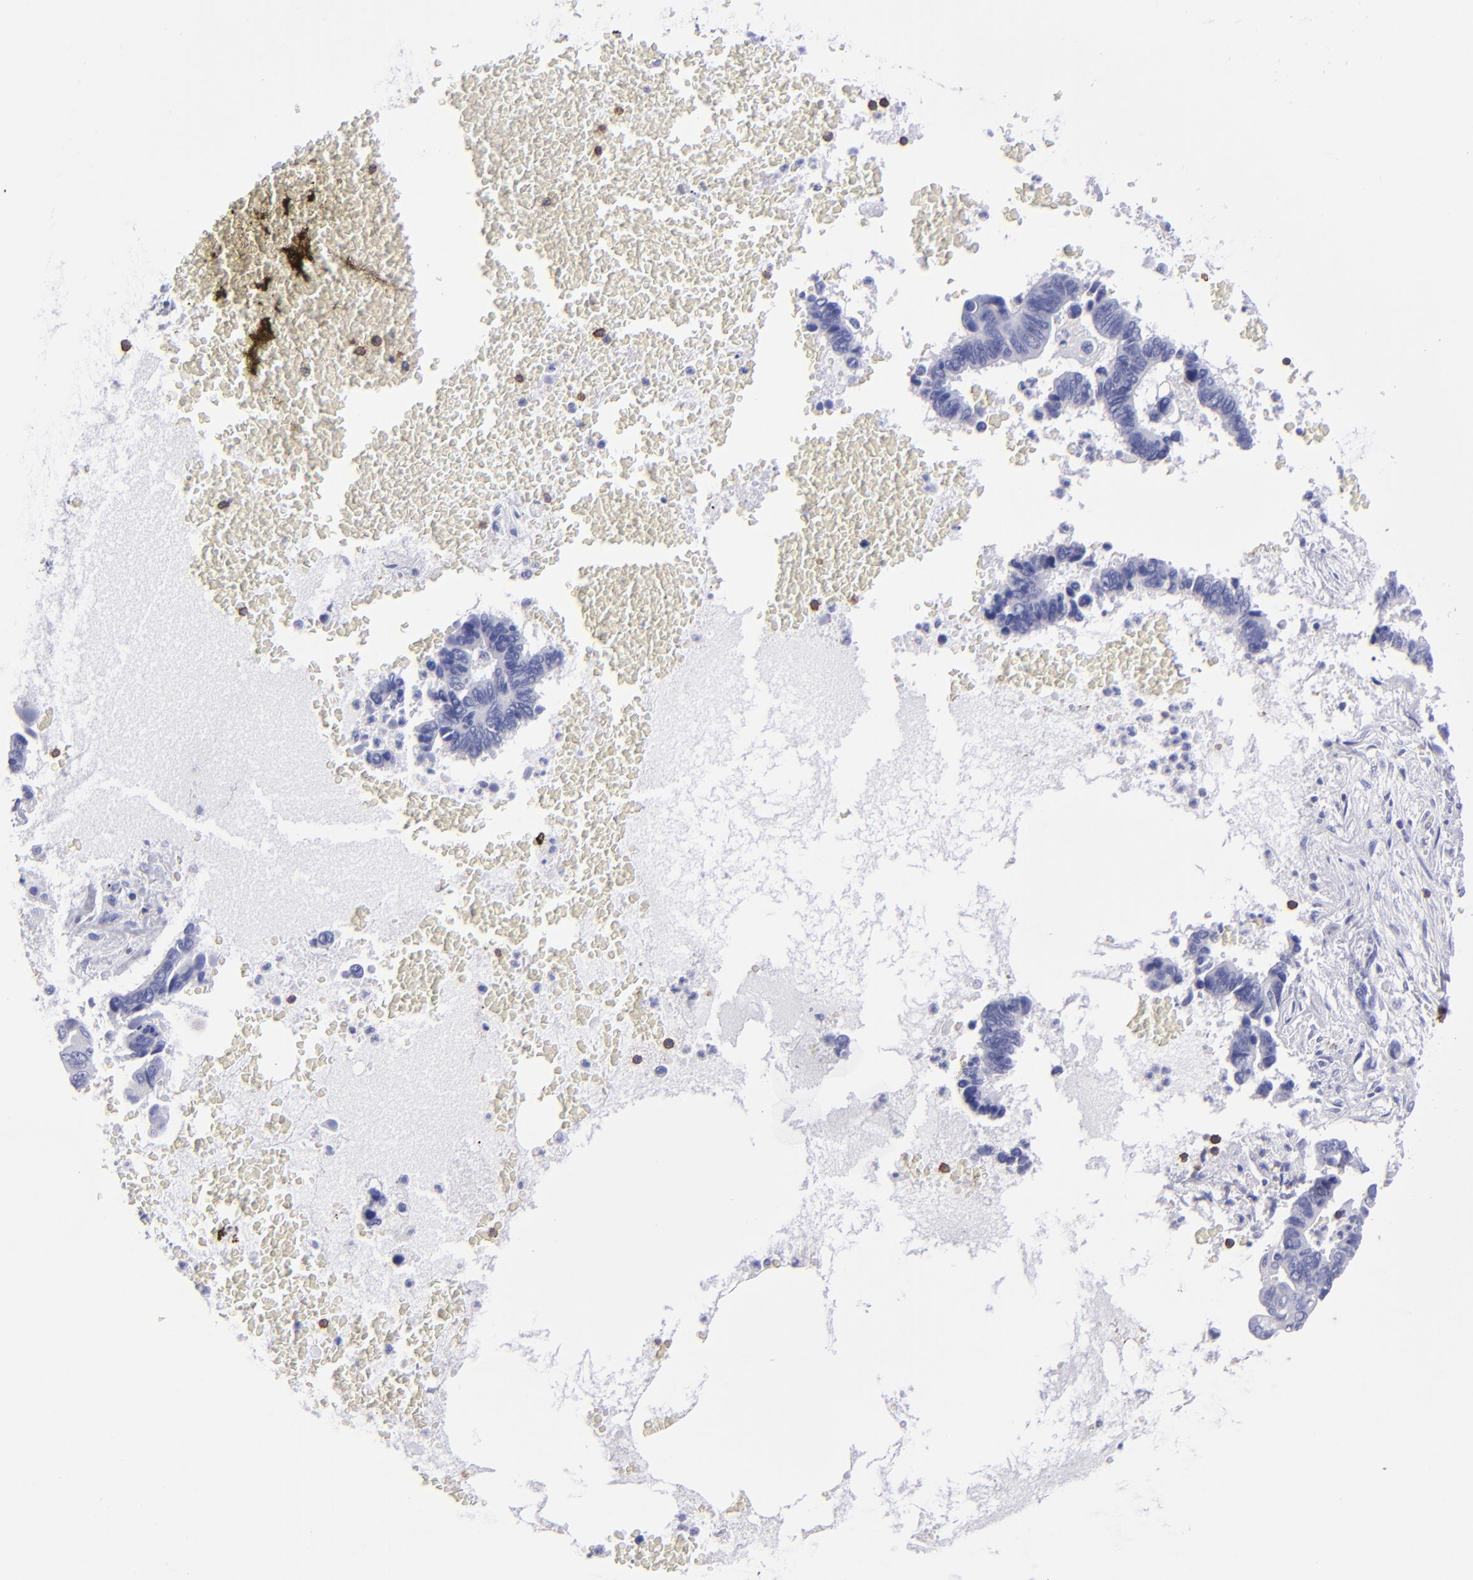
{"staining": {"intensity": "negative", "quantity": "none", "location": "none"}, "tissue": "pancreatic cancer", "cell_type": "Tumor cells", "image_type": "cancer", "snomed": [{"axis": "morphology", "description": "Adenocarcinoma, NOS"}, {"axis": "topography", "description": "Pancreas"}], "caption": "The photomicrograph displays no significant positivity in tumor cells of pancreatic cancer (adenocarcinoma).", "gene": "CD6", "patient": {"sex": "female", "age": 70}}